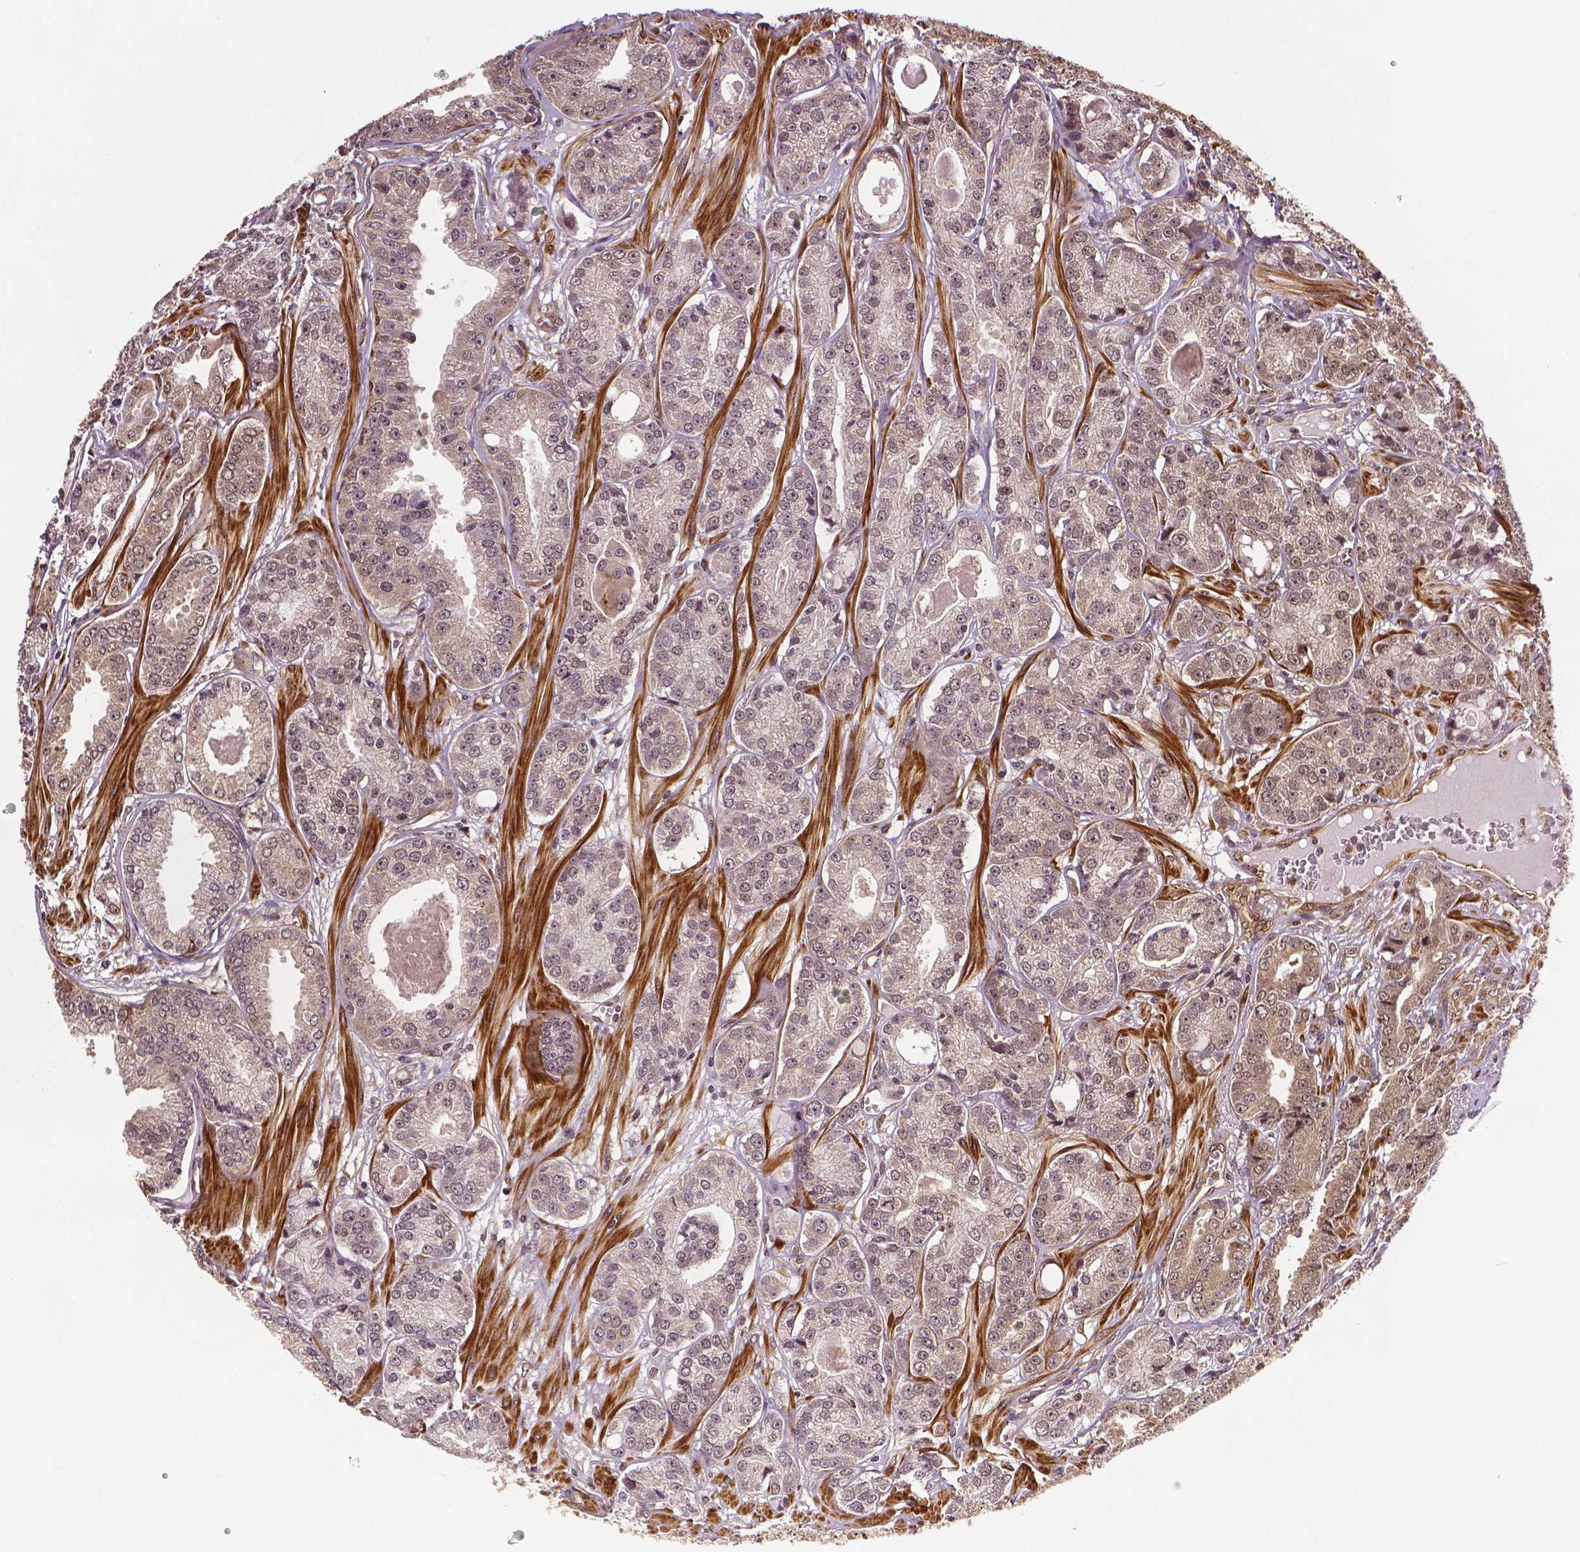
{"staining": {"intensity": "weak", "quantity": "<25%", "location": "cytoplasmic/membranous"}, "tissue": "prostate cancer", "cell_type": "Tumor cells", "image_type": "cancer", "snomed": [{"axis": "morphology", "description": "Adenocarcinoma, NOS"}, {"axis": "topography", "description": "Prostate"}], "caption": "A histopathology image of human prostate cancer is negative for staining in tumor cells. (DAB immunohistochemistry, high magnification).", "gene": "STAT3", "patient": {"sex": "male", "age": 64}}